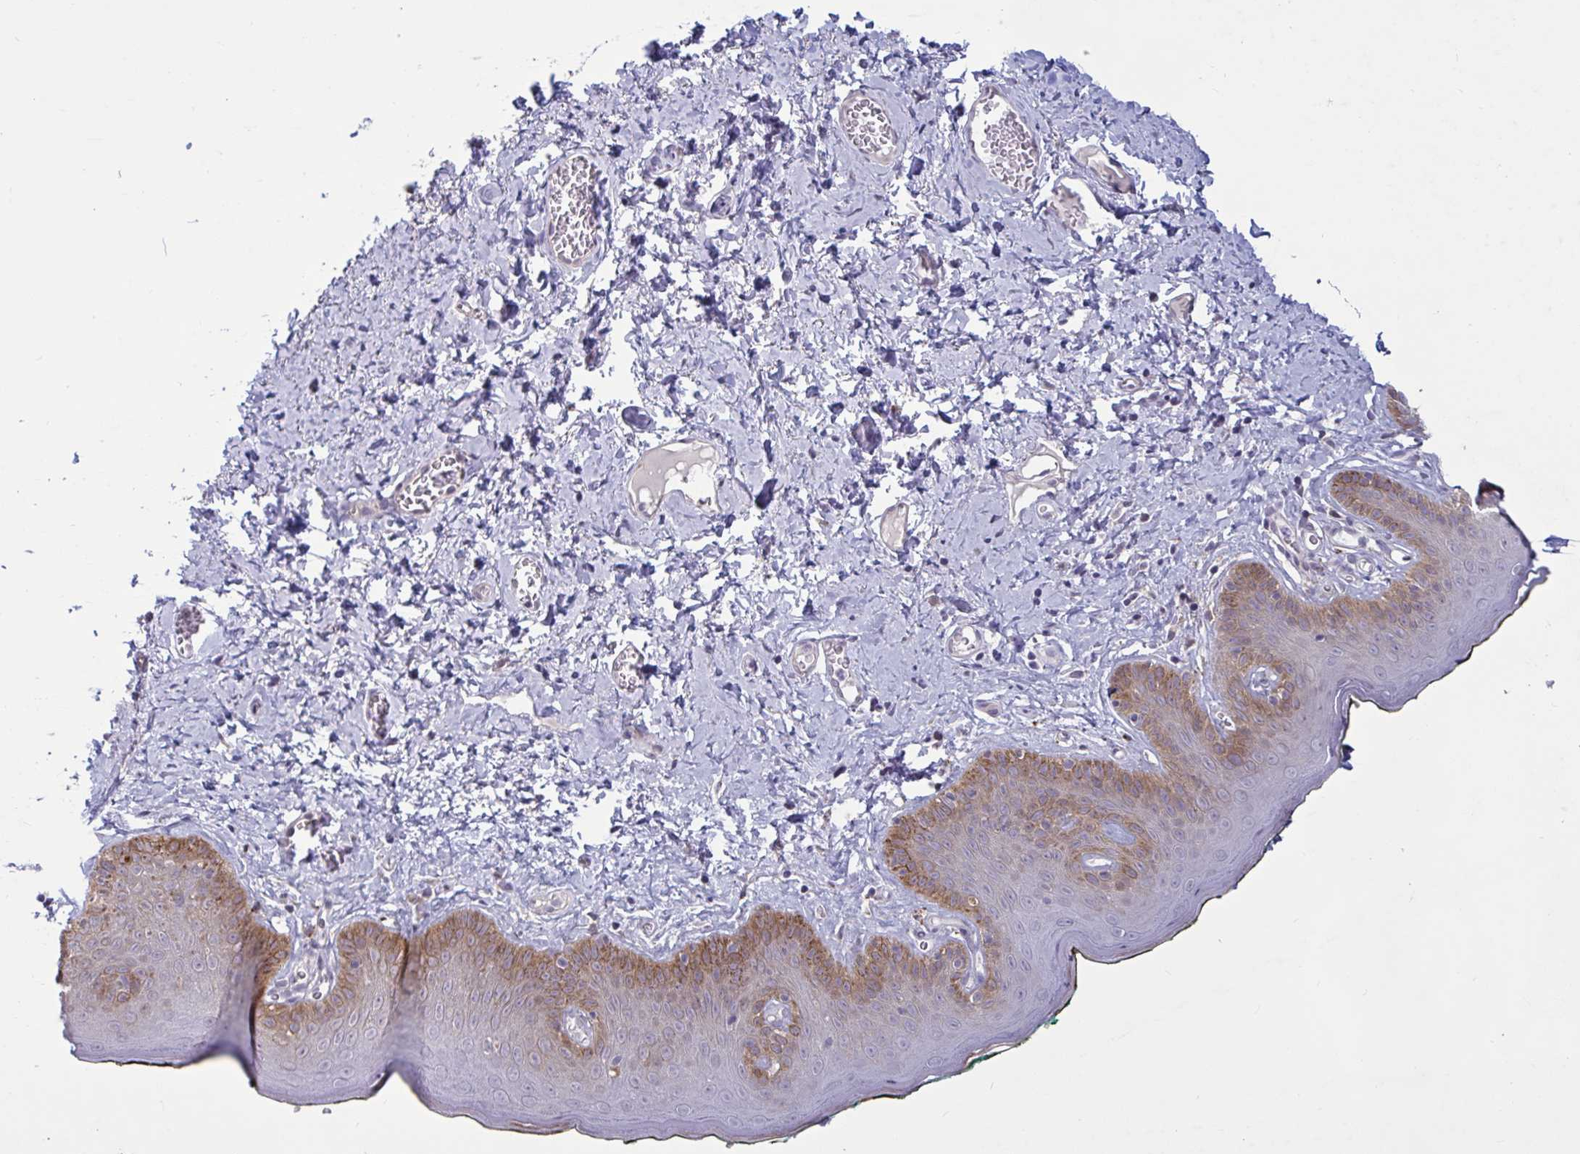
{"staining": {"intensity": "moderate", "quantity": "<25%", "location": "cytoplasmic/membranous"}, "tissue": "skin", "cell_type": "Epidermal cells", "image_type": "normal", "snomed": [{"axis": "morphology", "description": "Normal tissue, NOS"}, {"axis": "topography", "description": "Vulva"}, {"axis": "topography", "description": "Peripheral nerve tissue"}], "caption": "Moderate cytoplasmic/membranous protein expression is appreciated in approximately <25% of epidermal cells in skin.", "gene": "TBC1D4", "patient": {"sex": "female", "age": 66}}